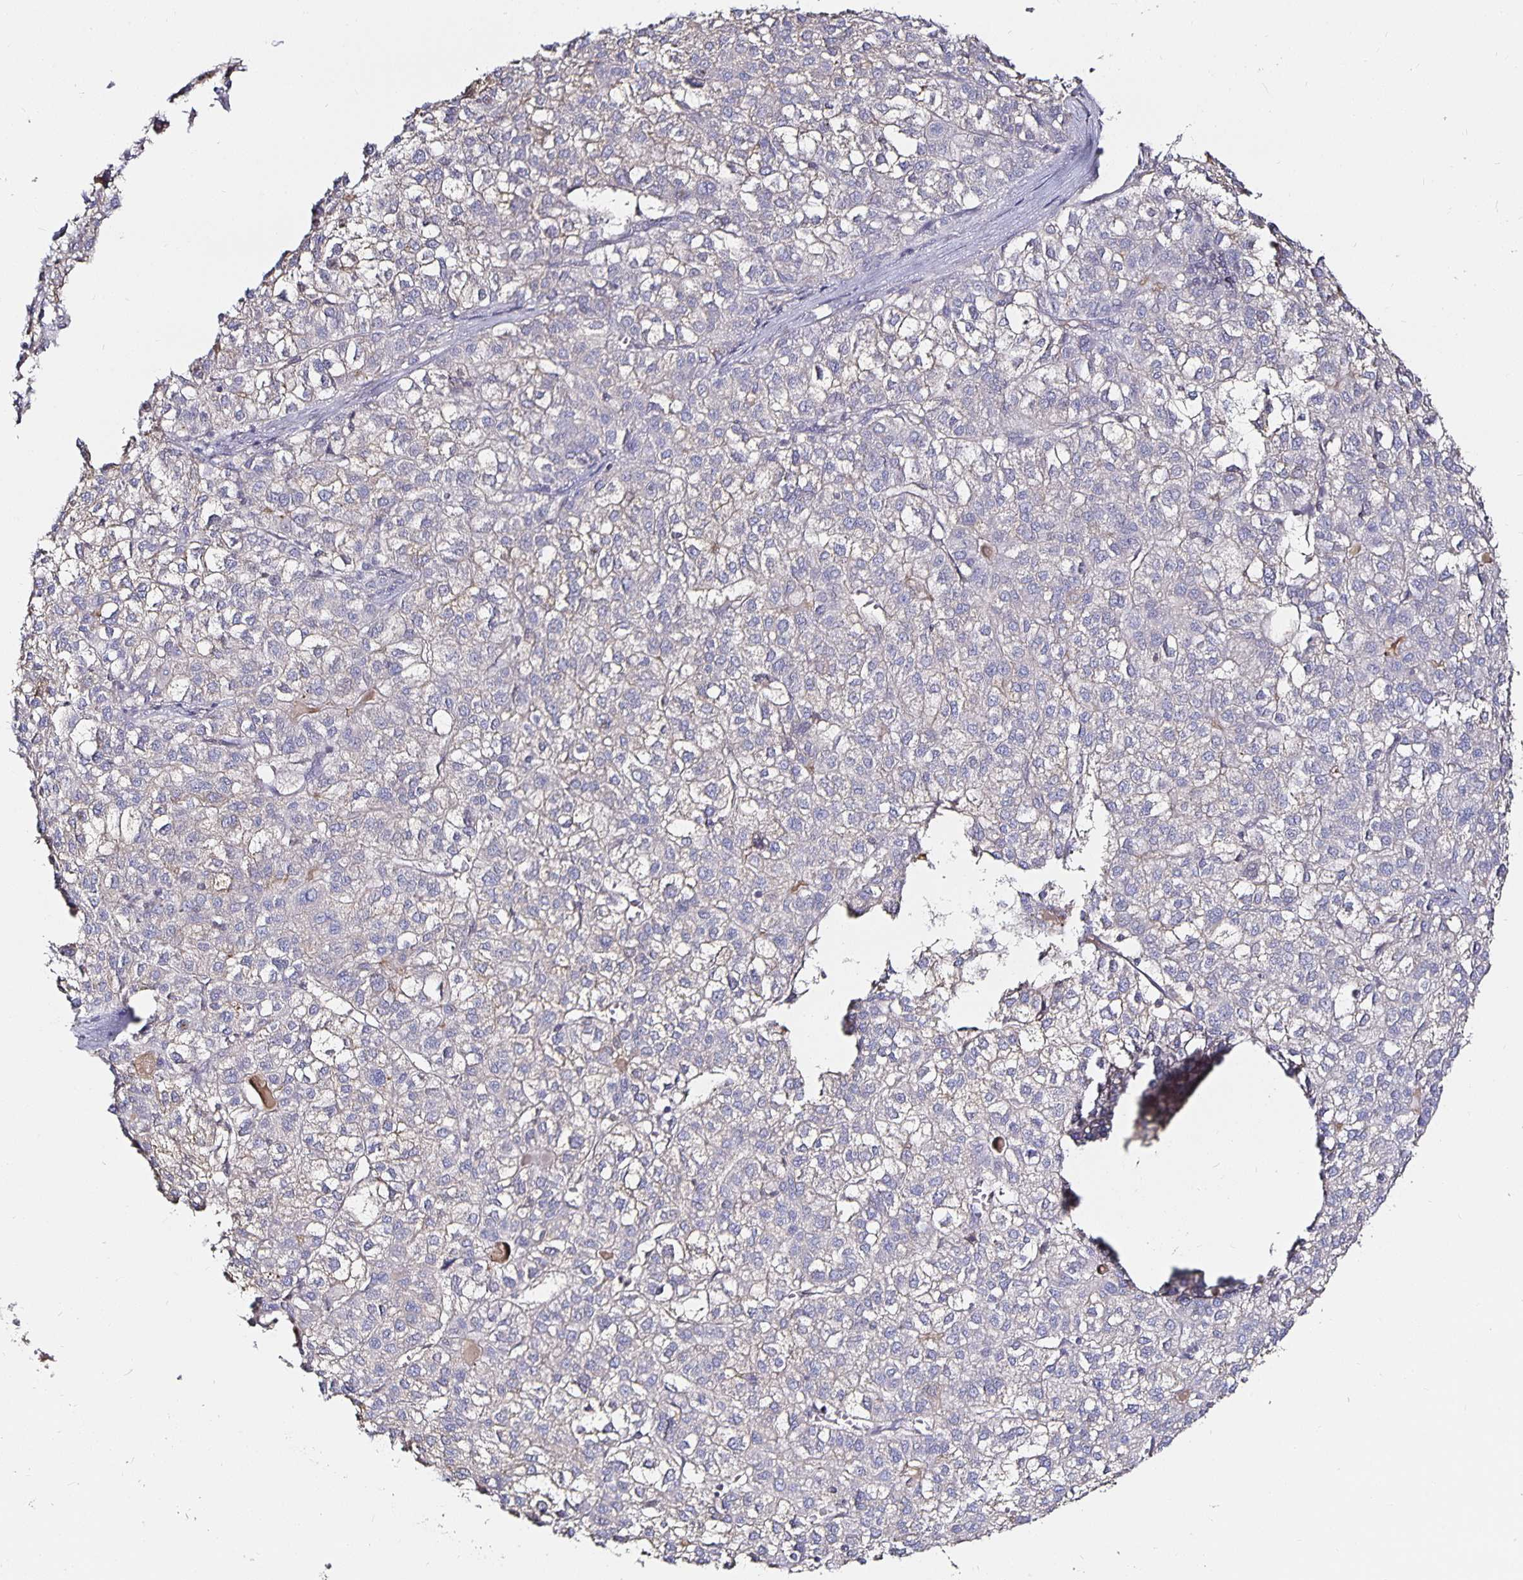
{"staining": {"intensity": "negative", "quantity": "none", "location": "none"}, "tissue": "liver cancer", "cell_type": "Tumor cells", "image_type": "cancer", "snomed": [{"axis": "morphology", "description": "Carcinoma, Hepatocellular, NOS"}, {"axis": "topography", "description": "Liver"}], "caption": "This is an IHC histopathology image of human liver cancer (hepatocellular carcinoma). There is no positivity in tumor cells.", "gene": "TTR", "patient": {"sex": "female", "age": 43}}